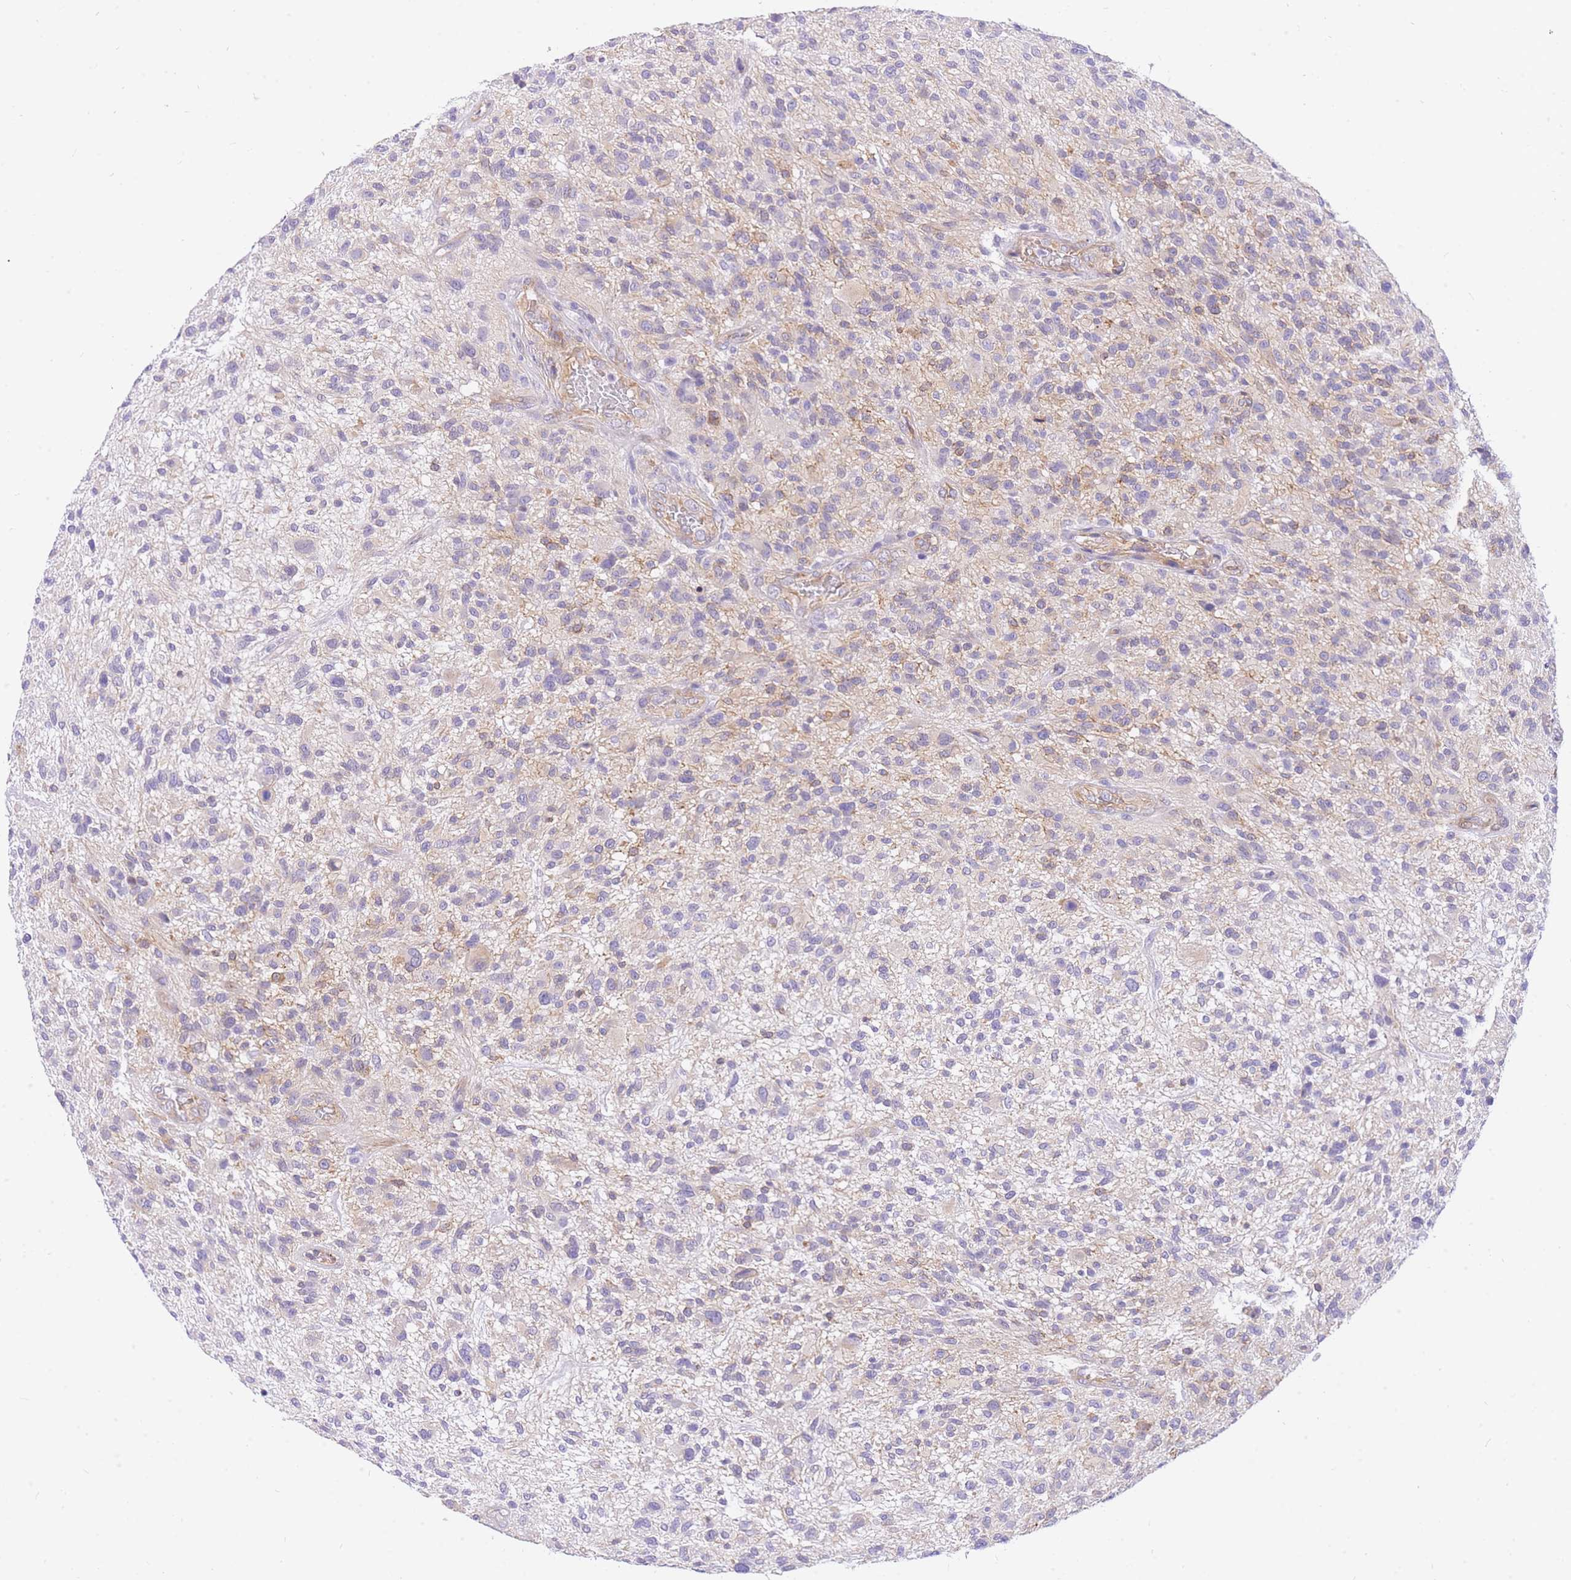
{"staining": {"intensity": "negative", "quantity": "none", "location": "none"}, "tissue": "glioma", "cell_type": "Tumor cells", "image_type": "cancer", "snomed": [{"axis": "morphology", "description": "Glioma, malignant, High grade"}, {"axis": "topography", "description": "Brain"}], "caption": "IHC histopathology image of human glioma stained for a protein (brown), which reveals no positivity in tumor cells.", "gene": "SRSF12", "patient": {"sex": "male", "age": 47}}